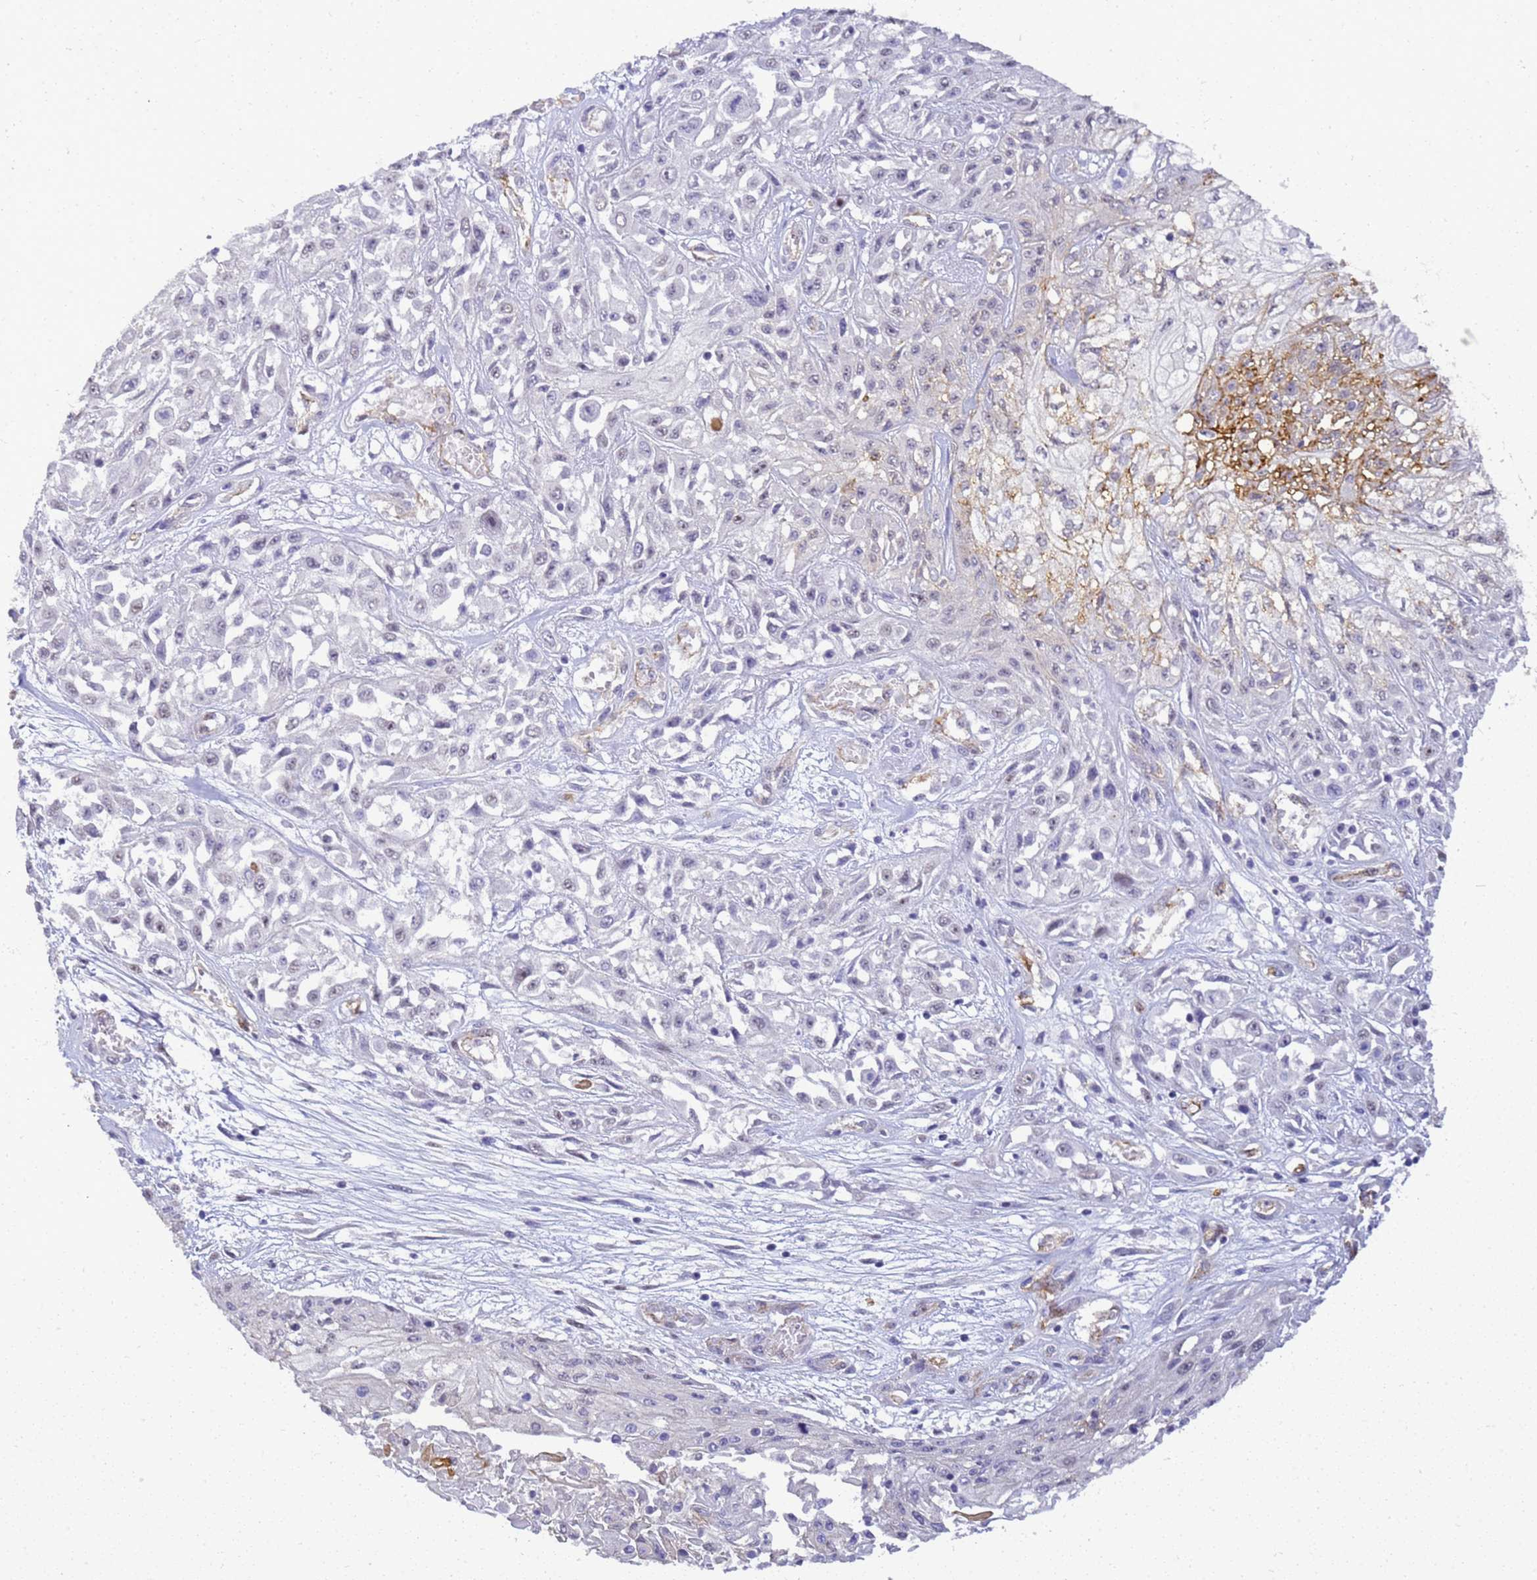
{"staining": {"intensity": "moderate", "quantity": "<25%", "location": "cytoplasmic/membranous"}, "tissue": "skin cancer", "cell_type": "Tumor cells", "image_type": "cancer", "snomed": [{"axis": "morphology", "description": "Squamous cell carcinoma, NOS"}, {"axis": "morphology", "description": "Squamous cell carcinoma, metastatic, NOS"}, {"axis": "topography", "description": "Skin"}, {"axis": "topography", "description": "Lymph node"}], "caption": "Tumor cells reveal low levels of moderate cytoplasmic/membranous expression in approximately <25% of cells in human skin metastatic squamous cell carcinoma.", "gene": "GON4L", "patient": {"sex": "male", "age": 75}}